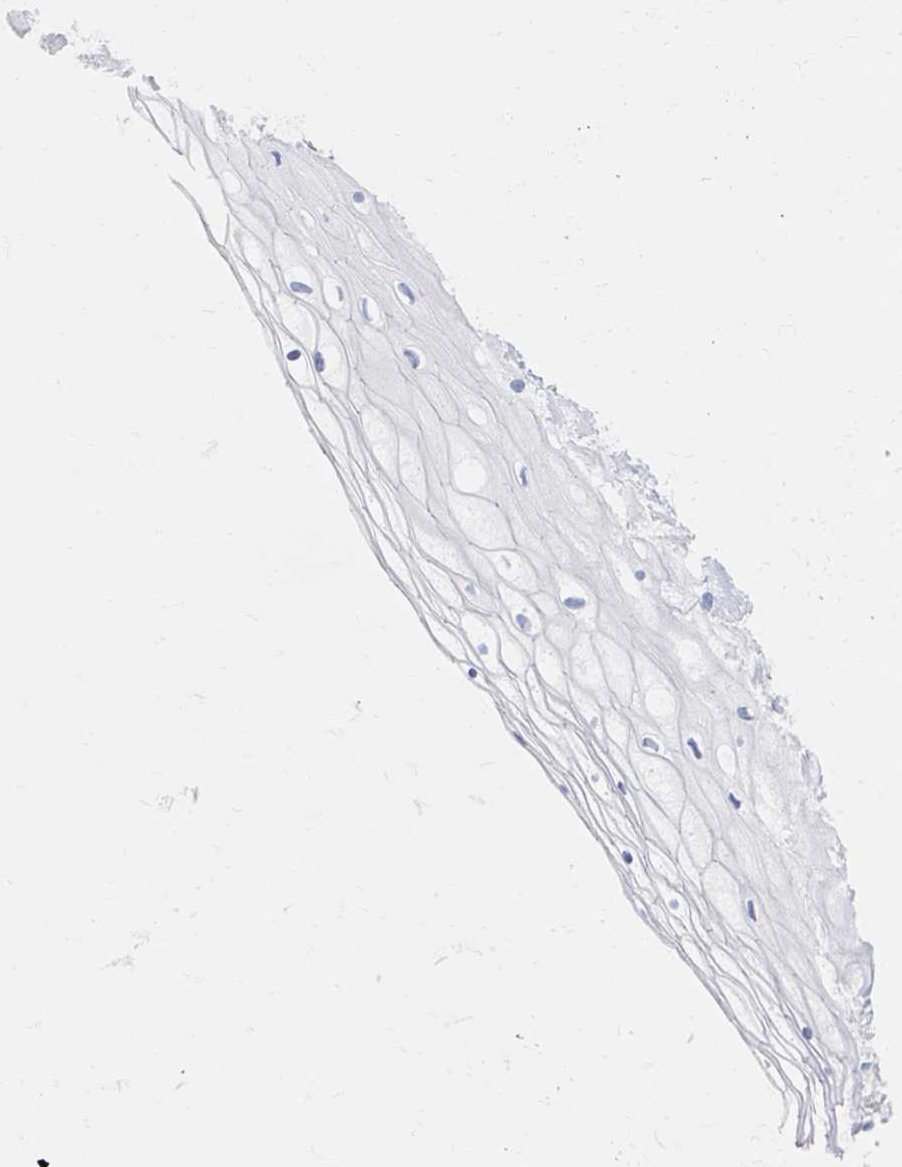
{"staining": {"intensity": "negative", "quantity": "none", "location": "none"}, "tissue": "cervix", "cell_type": "Glandular cells", "image_type": "normal", "snomed": [{"axis": "morphology", "description": "Normal tissue, NOS"}, {"axis": "topography", "description": "Cervix"}], "caption": "Glandular cells show no significant protein positivity in unremarkable cervix. (Stains: DAB immunohistochemistry with hematoxylin counter stain, Microscopy: brightfield microscopy at high magnification).", "gene": "MYLK2", "patient": {"sex": "female", "age": 36}}